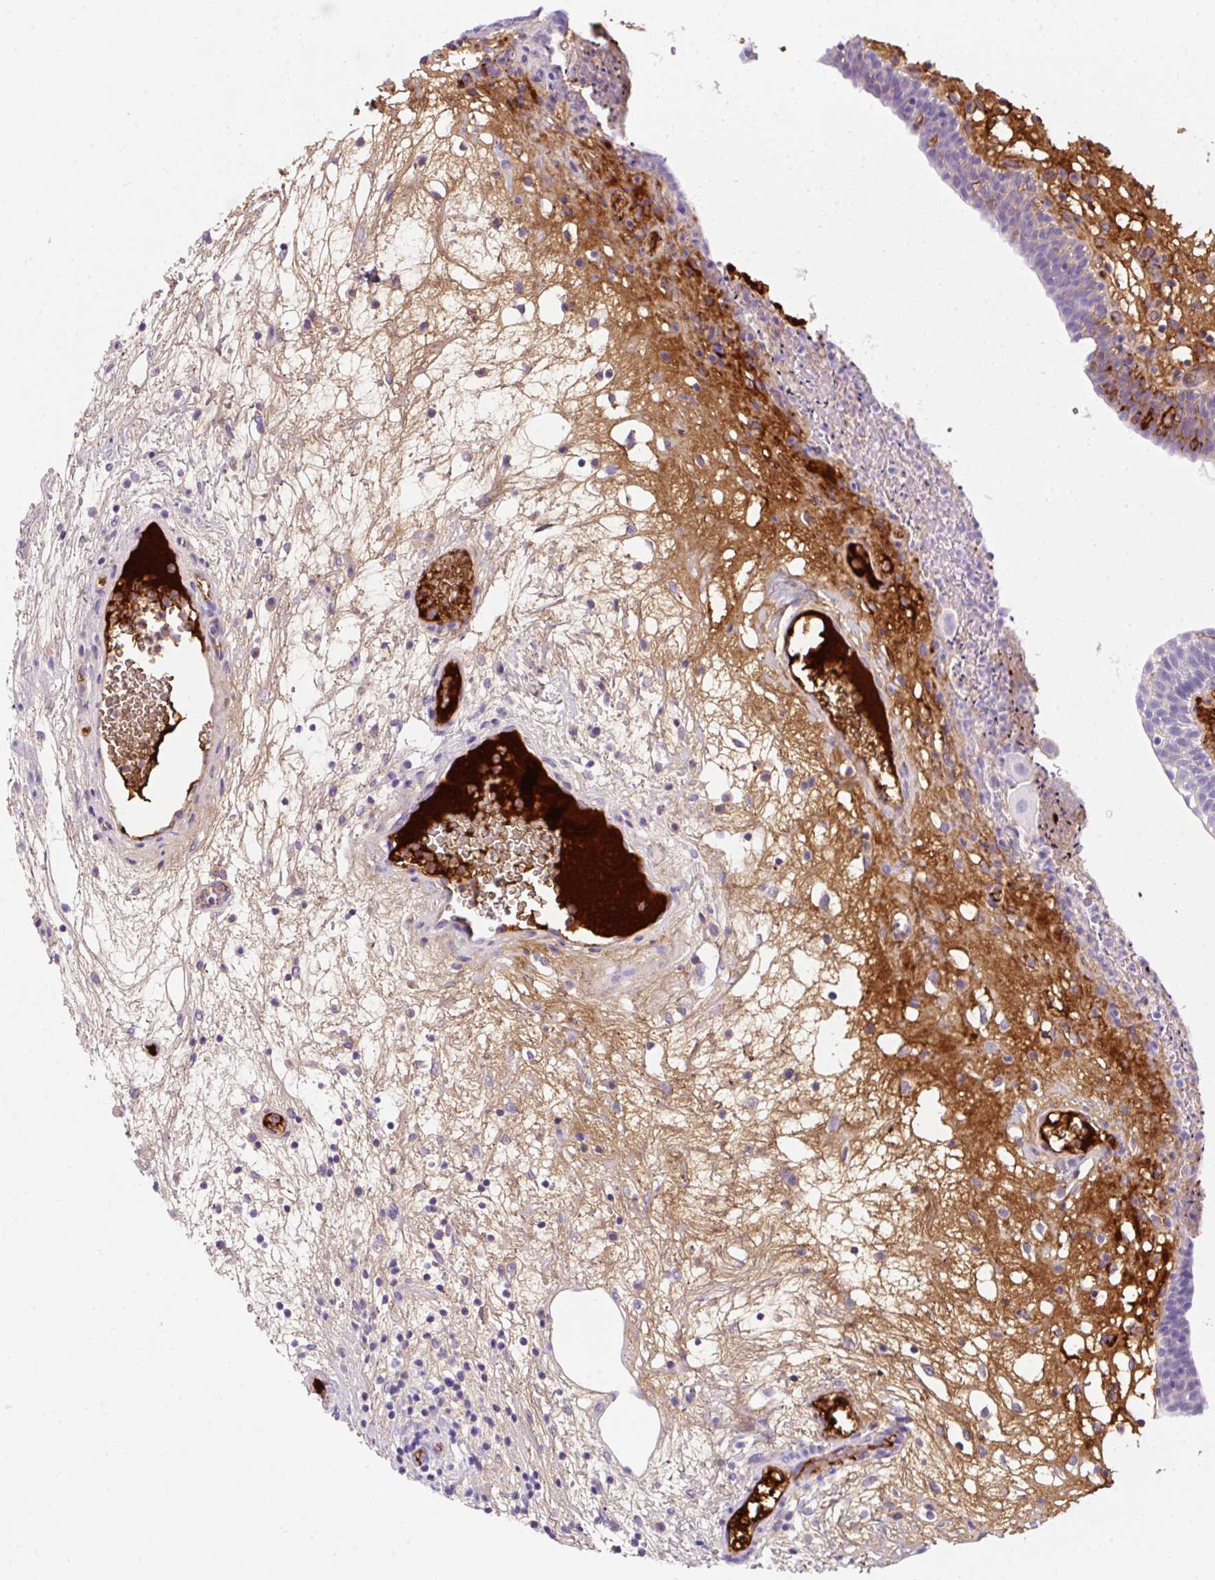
{"staining": {"intensity": "weak", "quantity": "<25%", "location": "cytoplasmic/membranous"}, "tissue": "urinary bladder", "cell_type": "Urothelial cells", "image_type": "normal", "snomed": [{"axis": "morphology", "description": "Normal tissue, NOS"}, {"axis": "topography", "description": "Urinary bladder"}], "caption": "There is no significant positivity in urothelial cells of urinary bladder. (IHC, brightfield microscopy, high magnification).", "gene": "APOC2", "patient": {"sex": "male", "age": 71}}